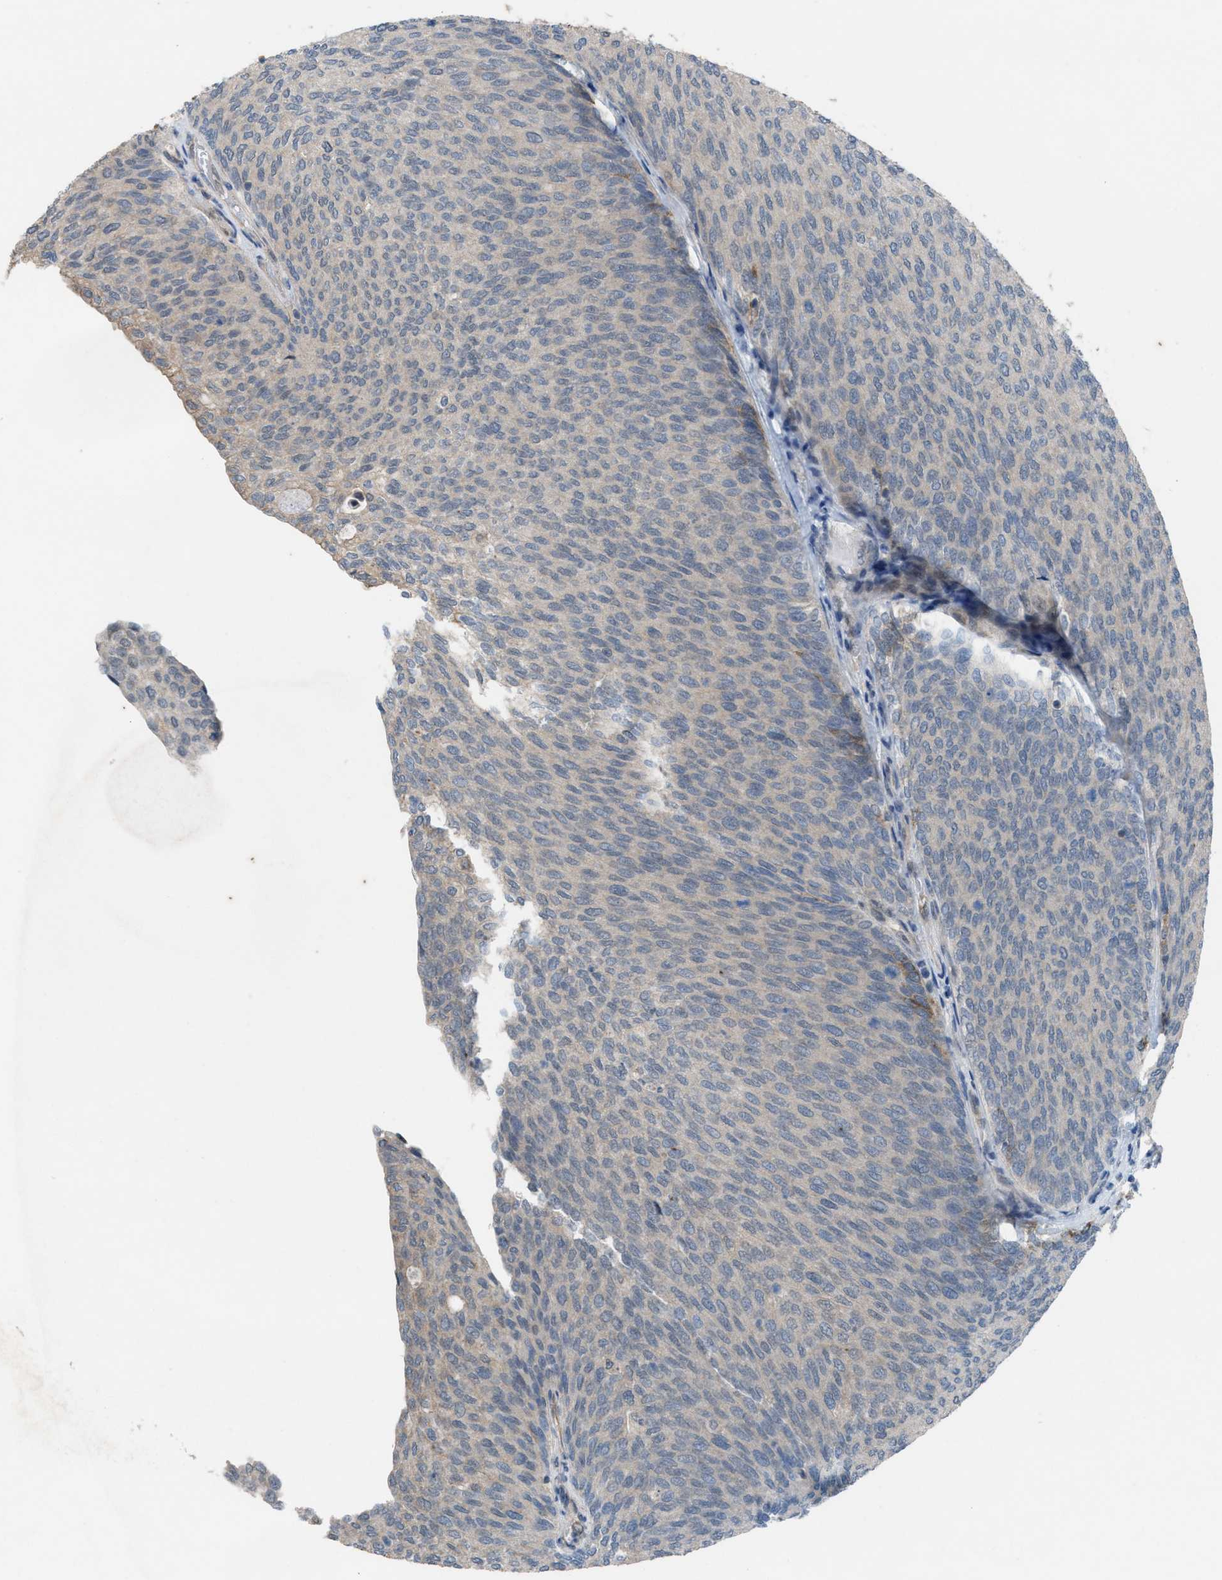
{"staining": {"intensity": "negative", "quantity": "none", "location": "none"}, "tissue": "urothelial cancer", "cell_type": "Tumor cells", "image_type": "cancer", "snomed": [{"axis": "morphology", "description": "Urothelial carcinoma, Low grade"}, {"axis": "topography", "description": "Urinary bladder"}], "caption": "The micrograph reveals no significant positivity in tumor cells of urothelial carcinoma (low-grade).", "gene": "PLAA", "patient": {"sex": "female", "age": 79}}